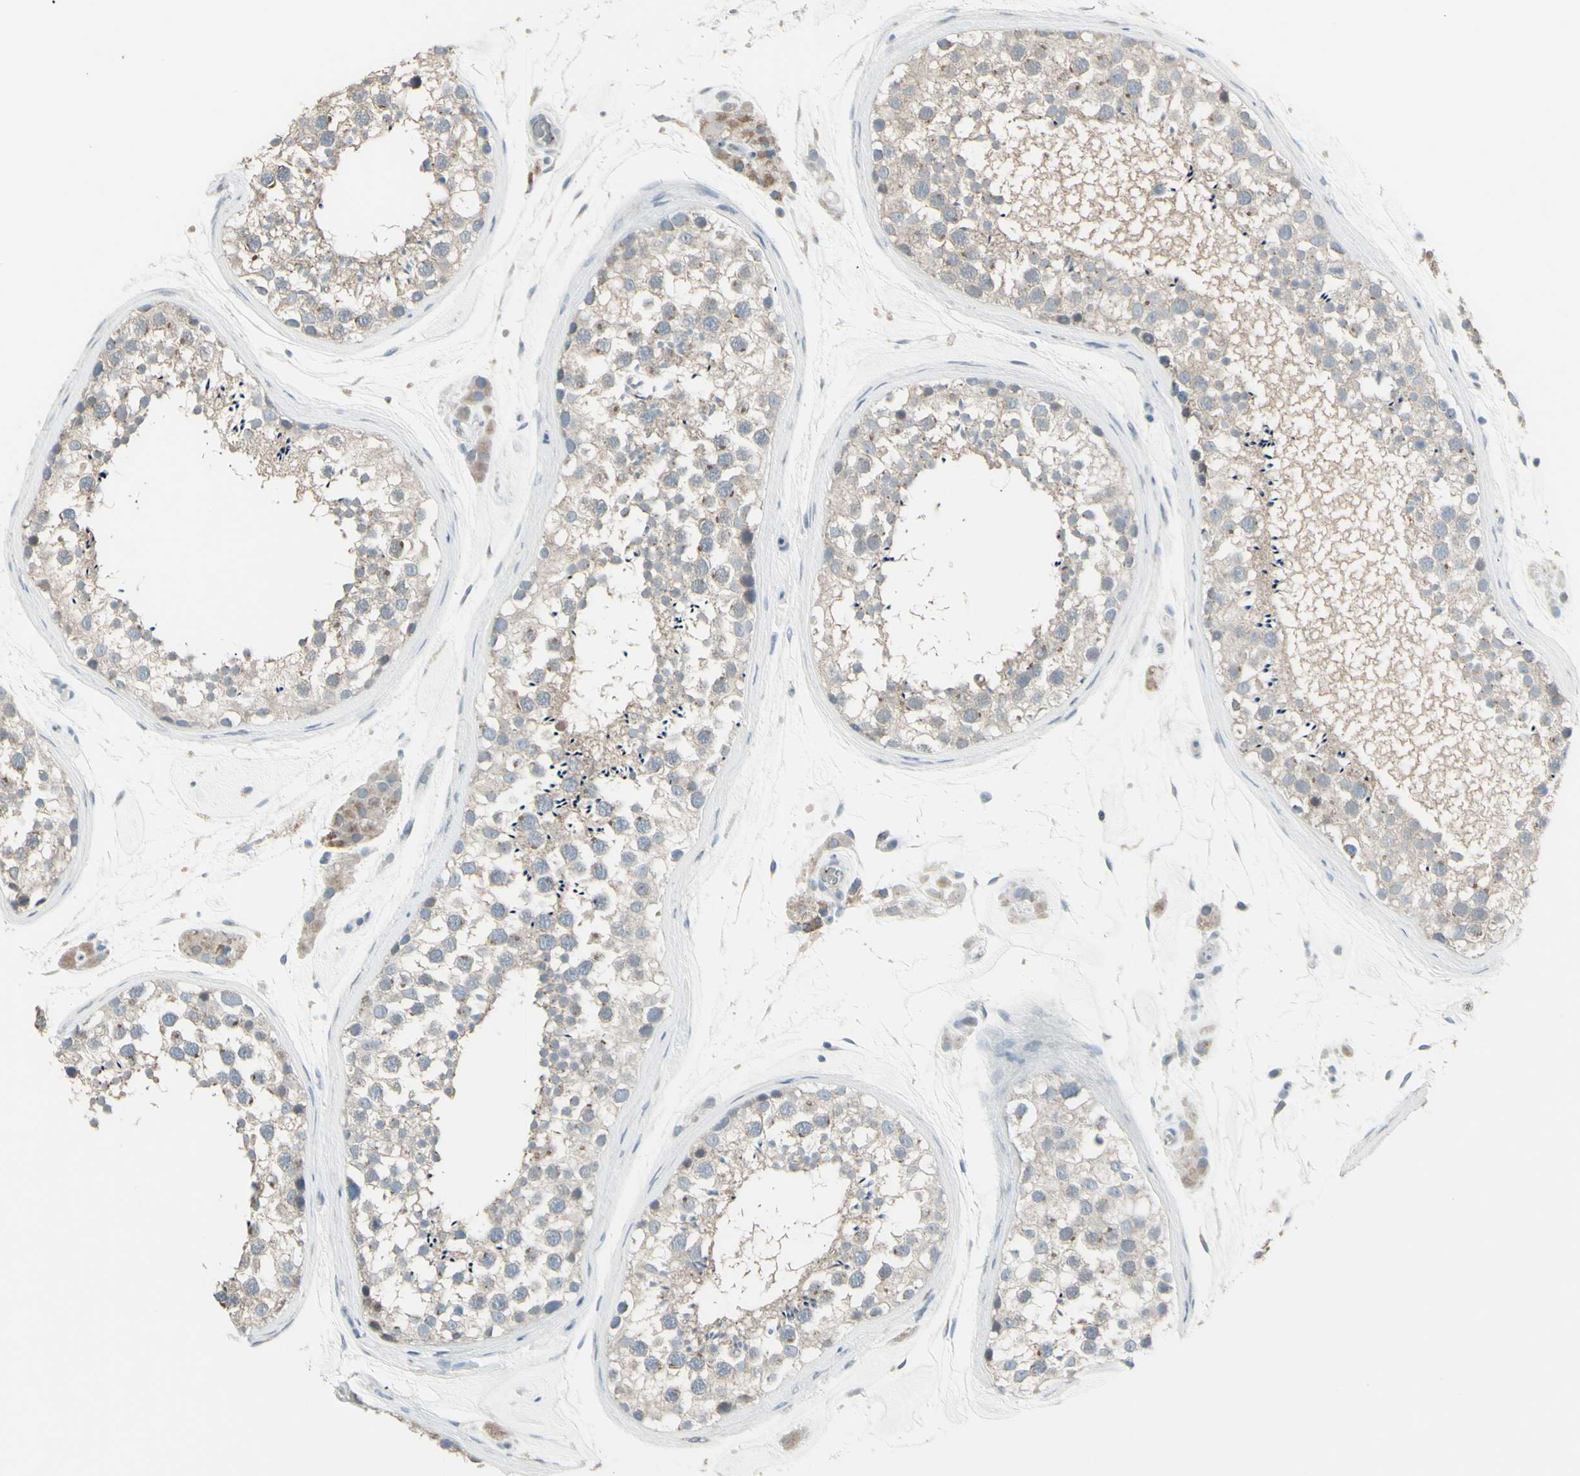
{"staining": {"intensity": "negative", "quantity": "none", "location": "none"}, "tissue": "testis", "cell_type": "Cells in seminiferous ducts", "image_type": "normal", "snomed": [{"axis": "morphology", "description": "Normal tissue, NOS"}, {"axis": "topography", "description": "Testis"}], "caption": "Cells in seminiferous ducts show no significant protein positivity in unremarkable testis. (Immunohistochemistry, brightfield microscopy, high magnification).", "gene": "CD79B", "patient": {"sex": "male", "age": 46}}